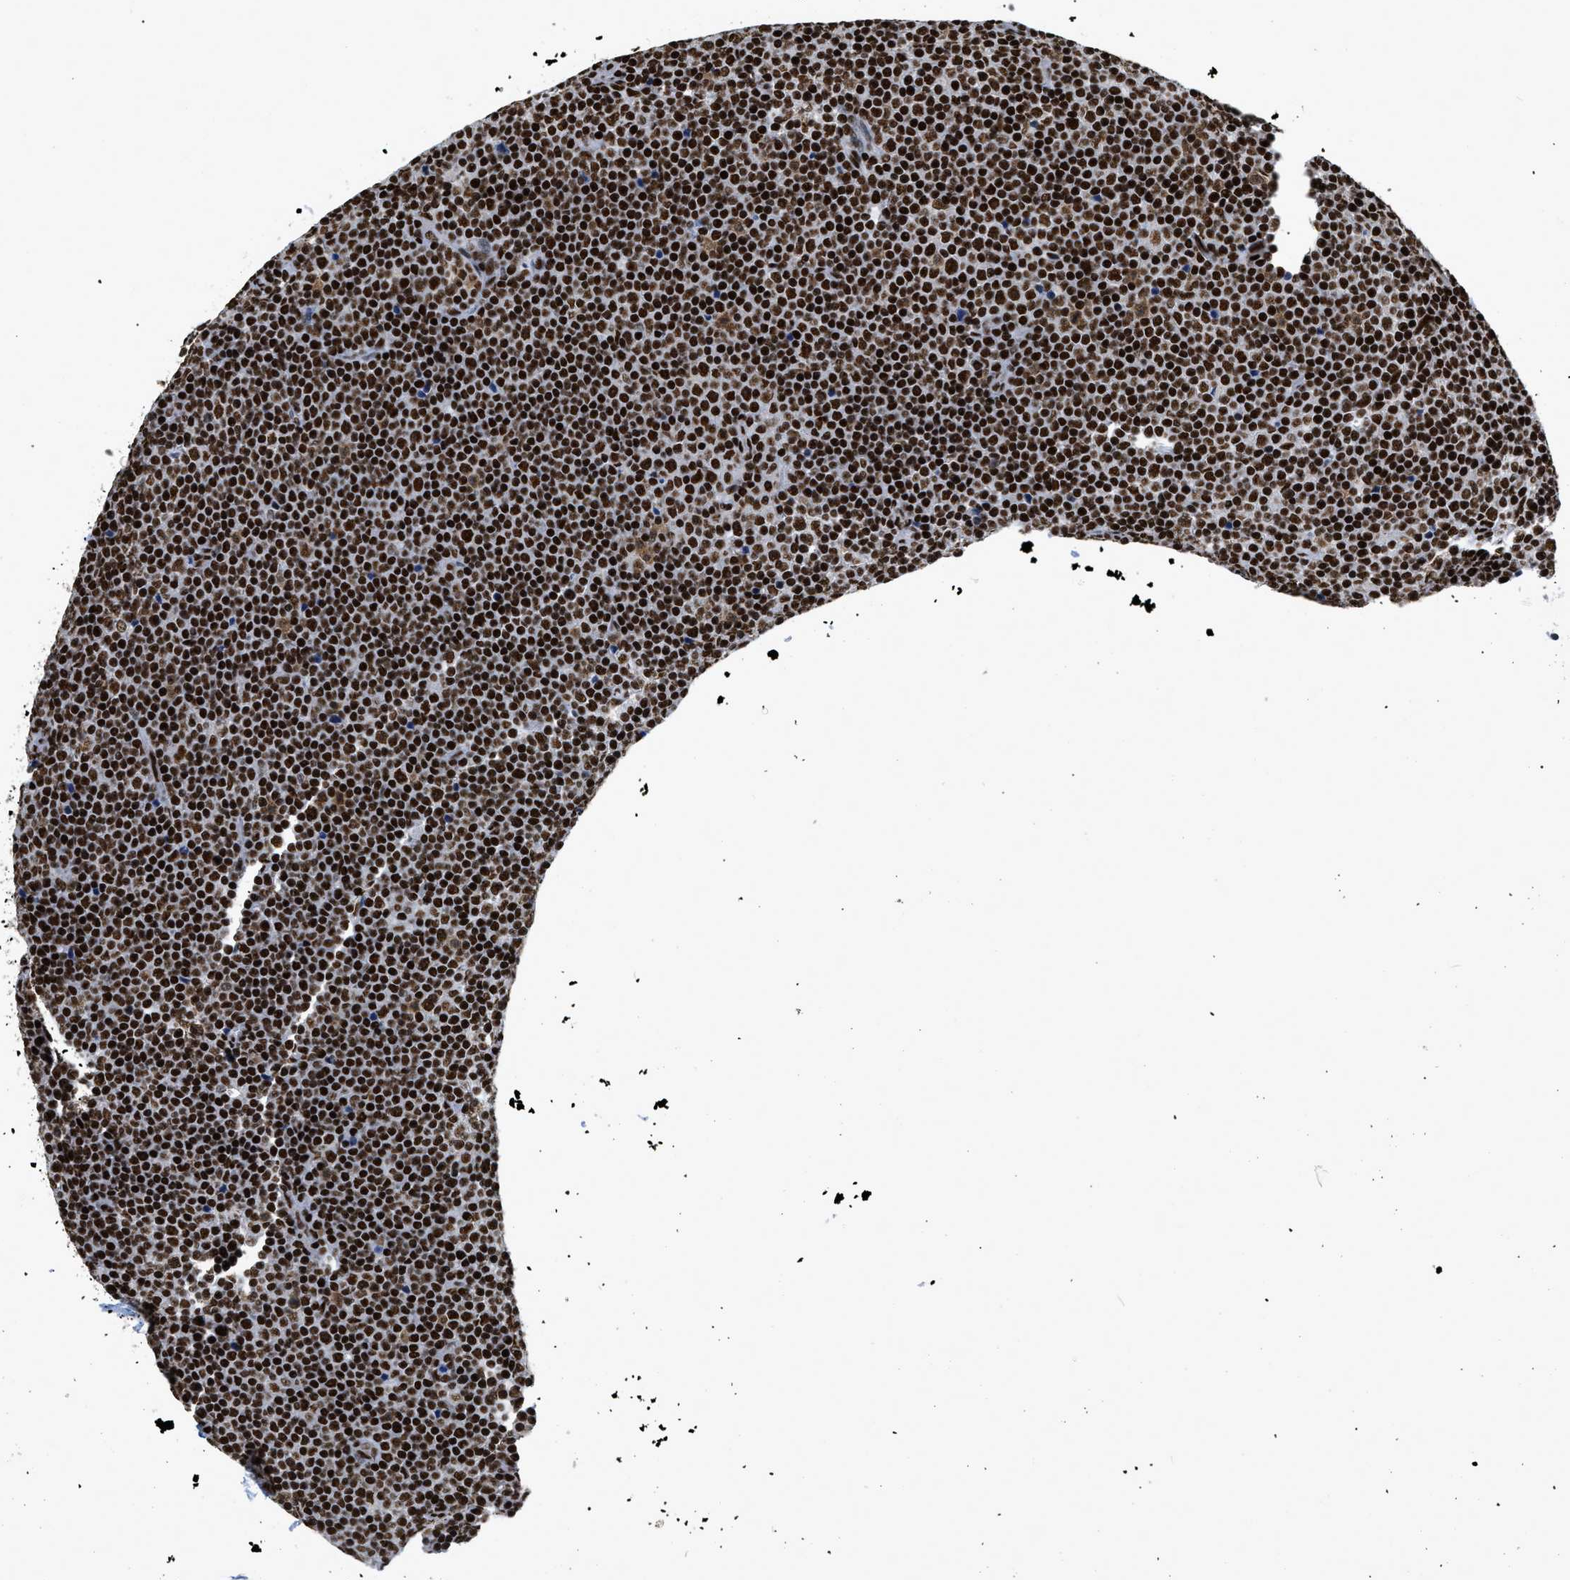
{"staining": {"intensity": "strong", "quantity": ">75%", "location": "nuclear"}, "tissue": "lymphoma", "cell_type": "Tumor cells", "image_type": "cancer", "snomed": [{"axis": "morphology", "description": "Malignant lymphoma, non-Hodgkin's type, Low grade"}, {"axis": "topography", "description": "Lymph node"}], "caption": "Strong nuclear positivity is appreciated in about >75% of tumor cells in low-grade malignant lymphoma, non-Hodgkin's type.", "gene": "CREB1", "patient": {"sex": "female", "age": 67}}